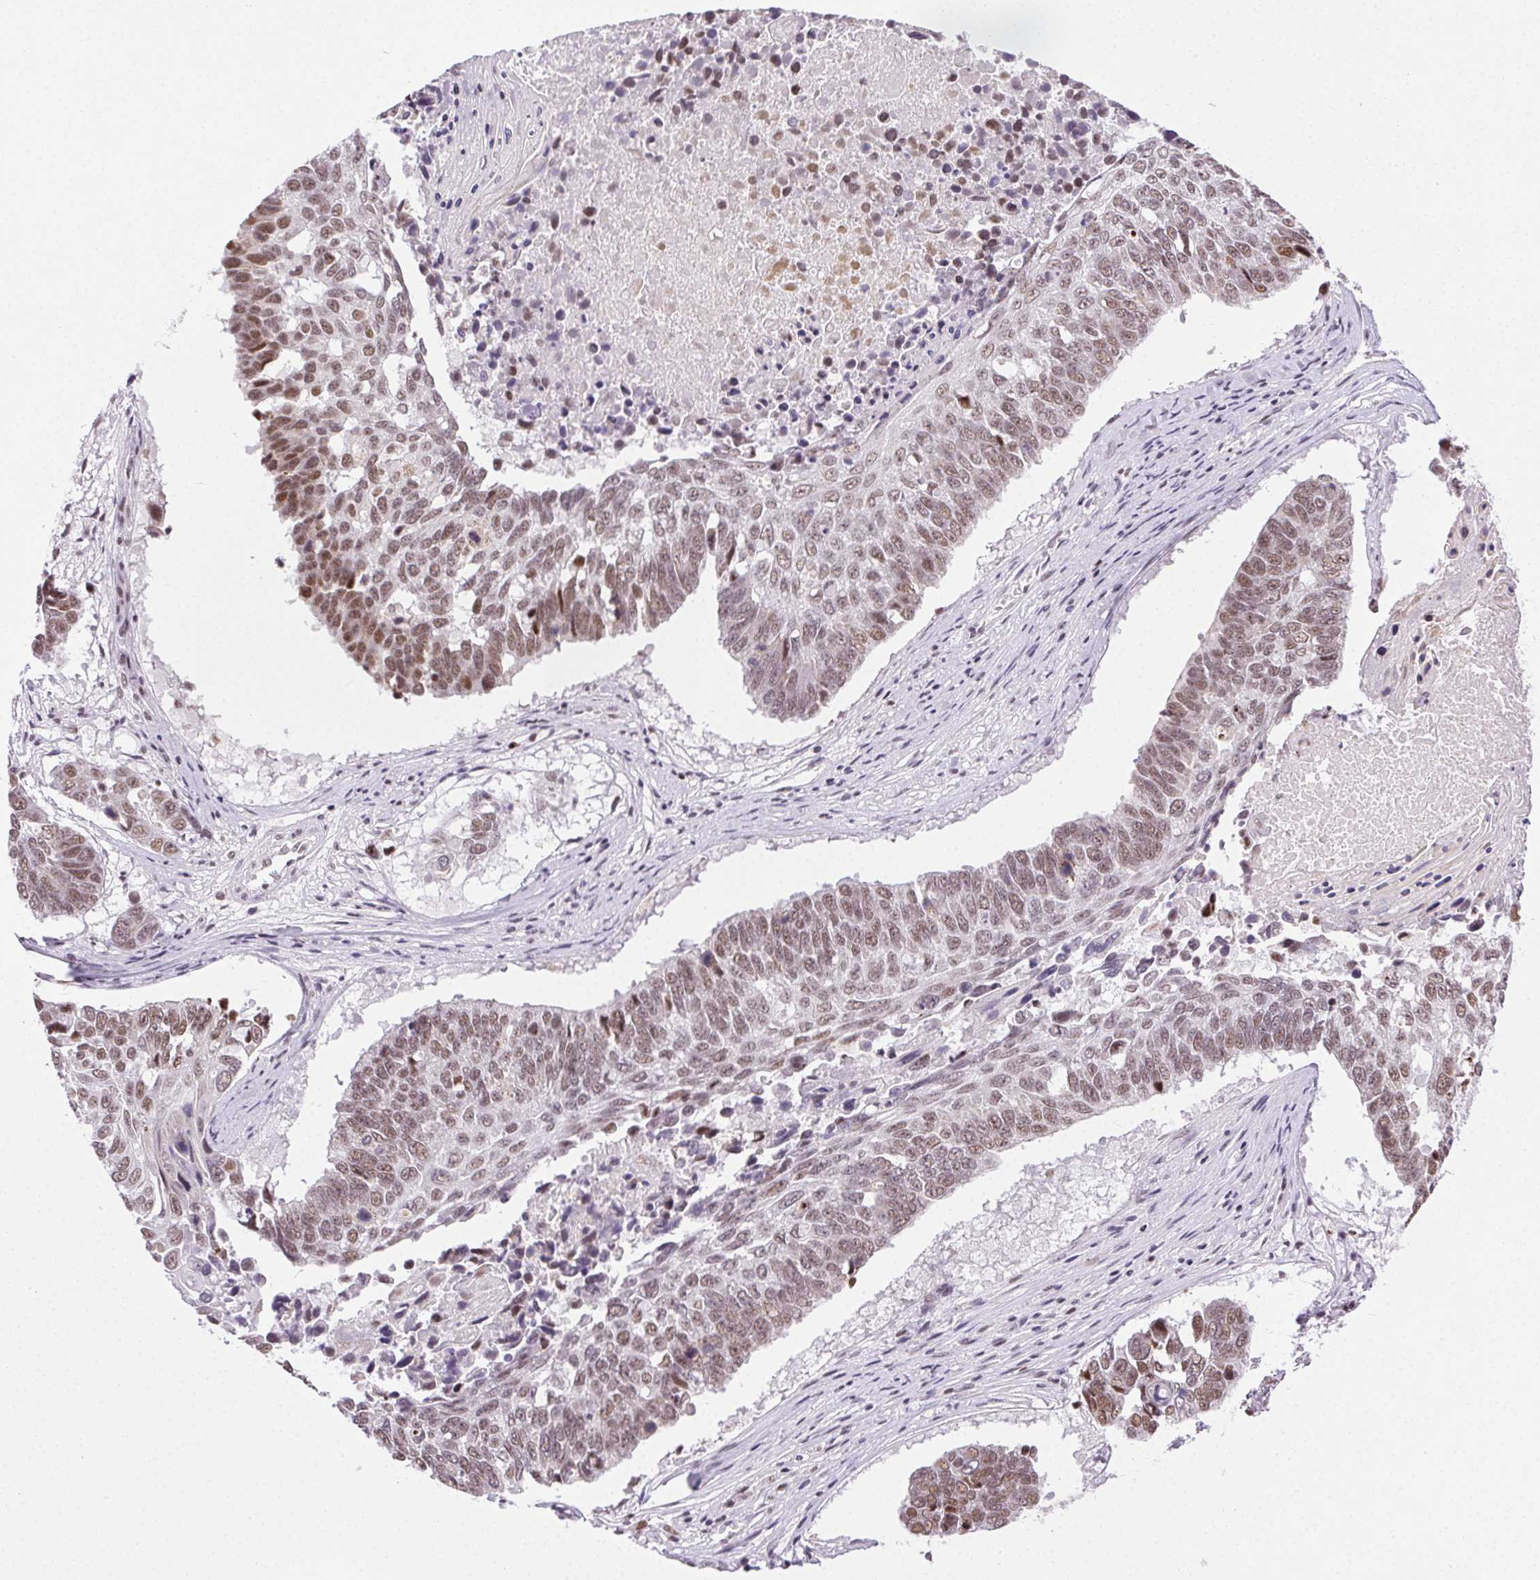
{"staining": {"intensity": "moderate", "quantity": ">75%", "location": "nuclear"}, "tissue": "lung cancer", "cell_type": "Tumor cells", "image_type": "cancer", "snomed": [{"axis": "morphology", "description": "Squamous cell carcinoma, NOS"}, {"axis": "topography", "description": "Lung"}], "caption": "Immunohistochemistry (IHC) (DAB) staining of human lung cancer (squamous cell carcinoma) reveals moderate nuclear protein positivity in approximately >75% of tumor cells.", "gene": "TRA2B", "patient": {"sex": "male", "age": 73}}